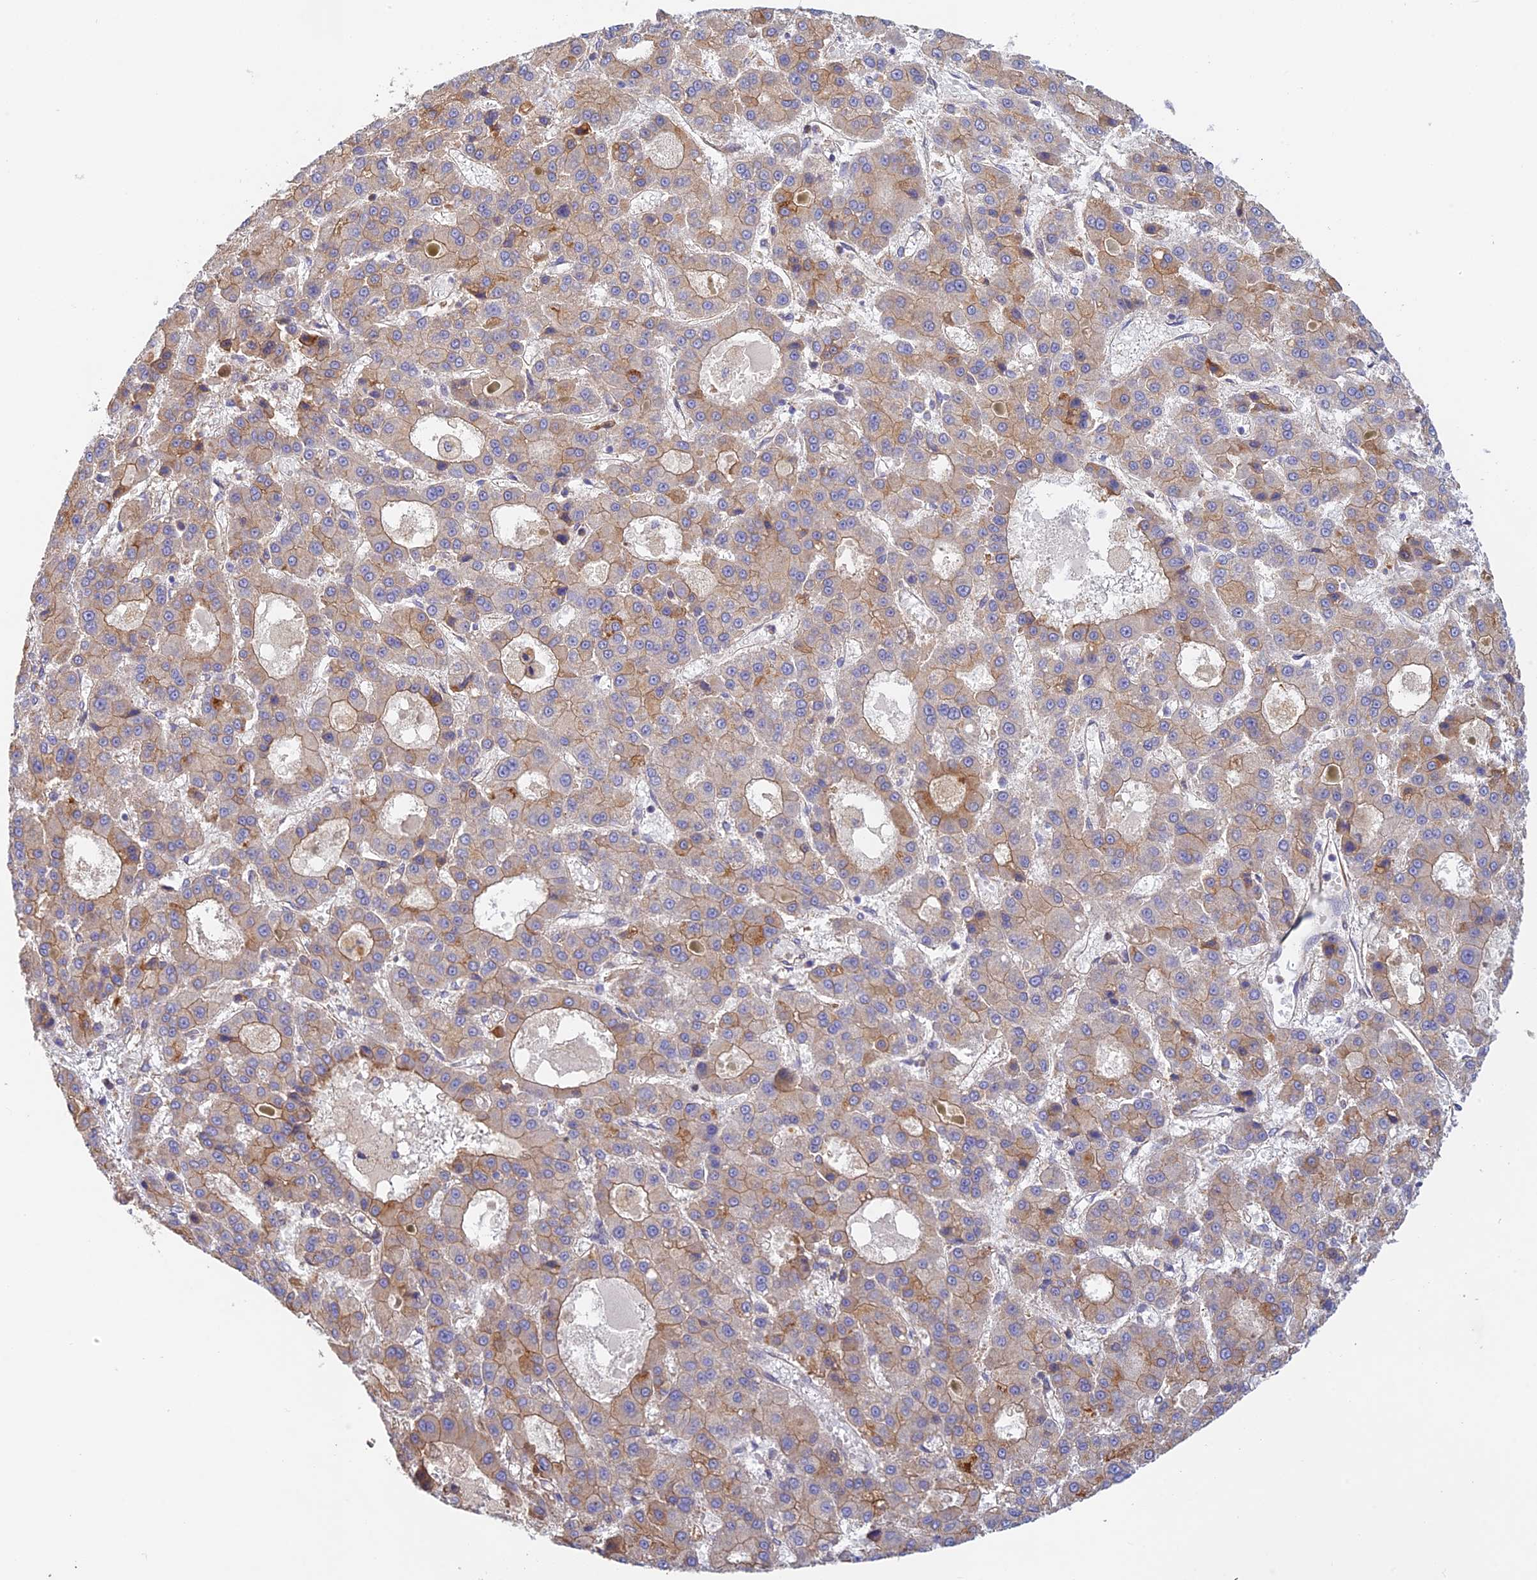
{"staining": {"intensity": "moderate", "quantity": "25%-75%", "location": "cytoplasmic/membranous"}, "tissue": "liver cancer", "cell_type": "Tumor cells", "image_type": "cancer", "snomed": [{"axis": "morphology", "description": "Carcinoma, Hepatocellular, NOS"}, {"axis": "topography", "description": "Liver"}], "caption": "Tumor cells exhibit medium levels of moderate cytoplasmic/membranous positivity in approximately 25%-75% of cells in liver hepatocellular carcinoma. The staining was performed using DAB, with brown indicating positive protein expression. Nuclei are stained blue with hematoxylin.", "gene": "MYO9A", "patient": {"sex": "male", "age": 70}}